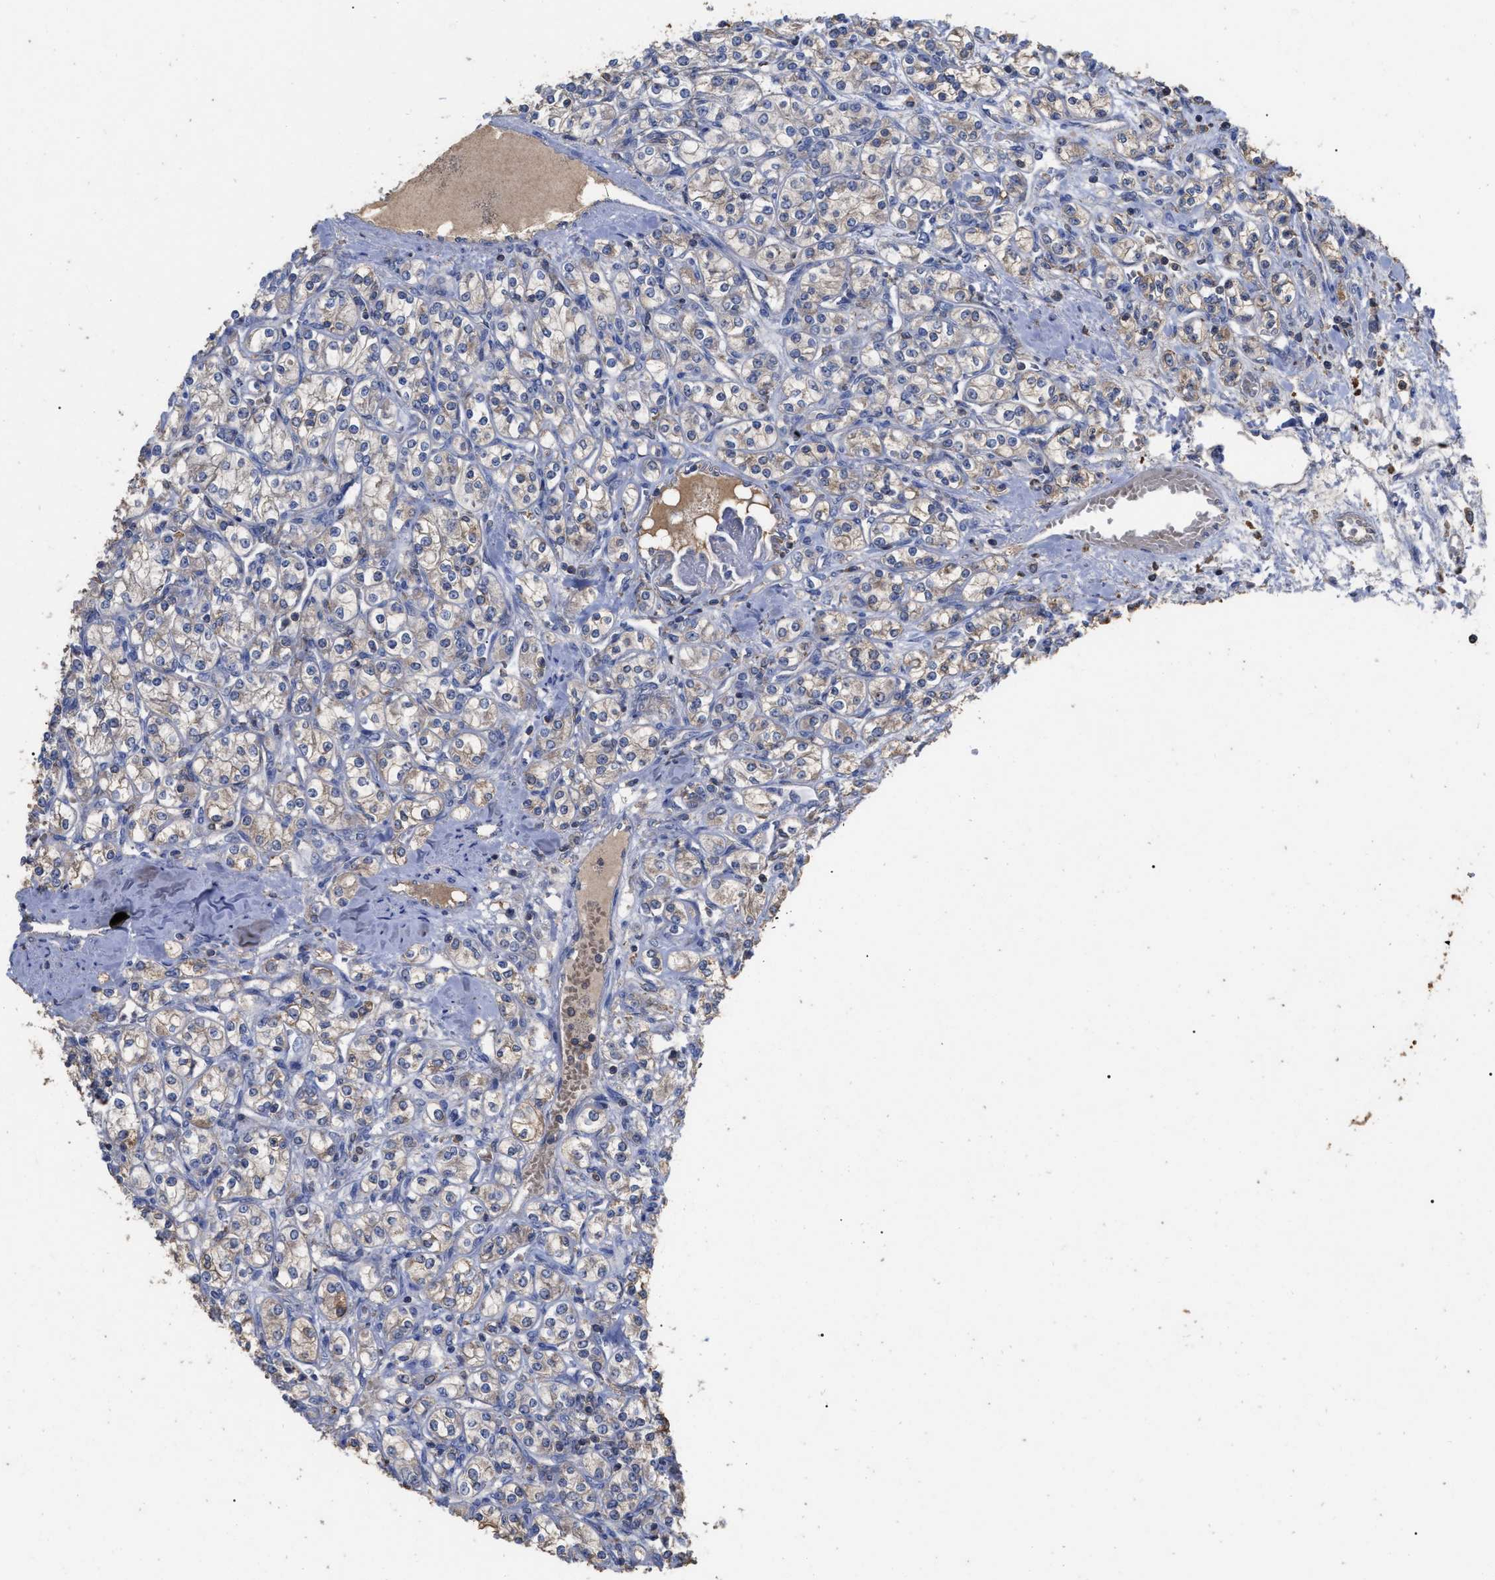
{"staining": {"intensity": "weak", "quantity": "<25%", "location": "cytoplasmic/membranous"}, "tissue": "renal cancer", "cell_type": "Tumor cells", "image_type": "cancer", "snomed": [{"axis": "morphology", "description": "Adenocarcinoma, NOS"}, {"axis": "topography", "description": "Kidney"}], "caption": "A photomicrograph of renal cancer stained for a protein demonstrates no brown staining in tumor cells.", "gene": "GPR179", "patient": {"sex": "male", "age": 77}}